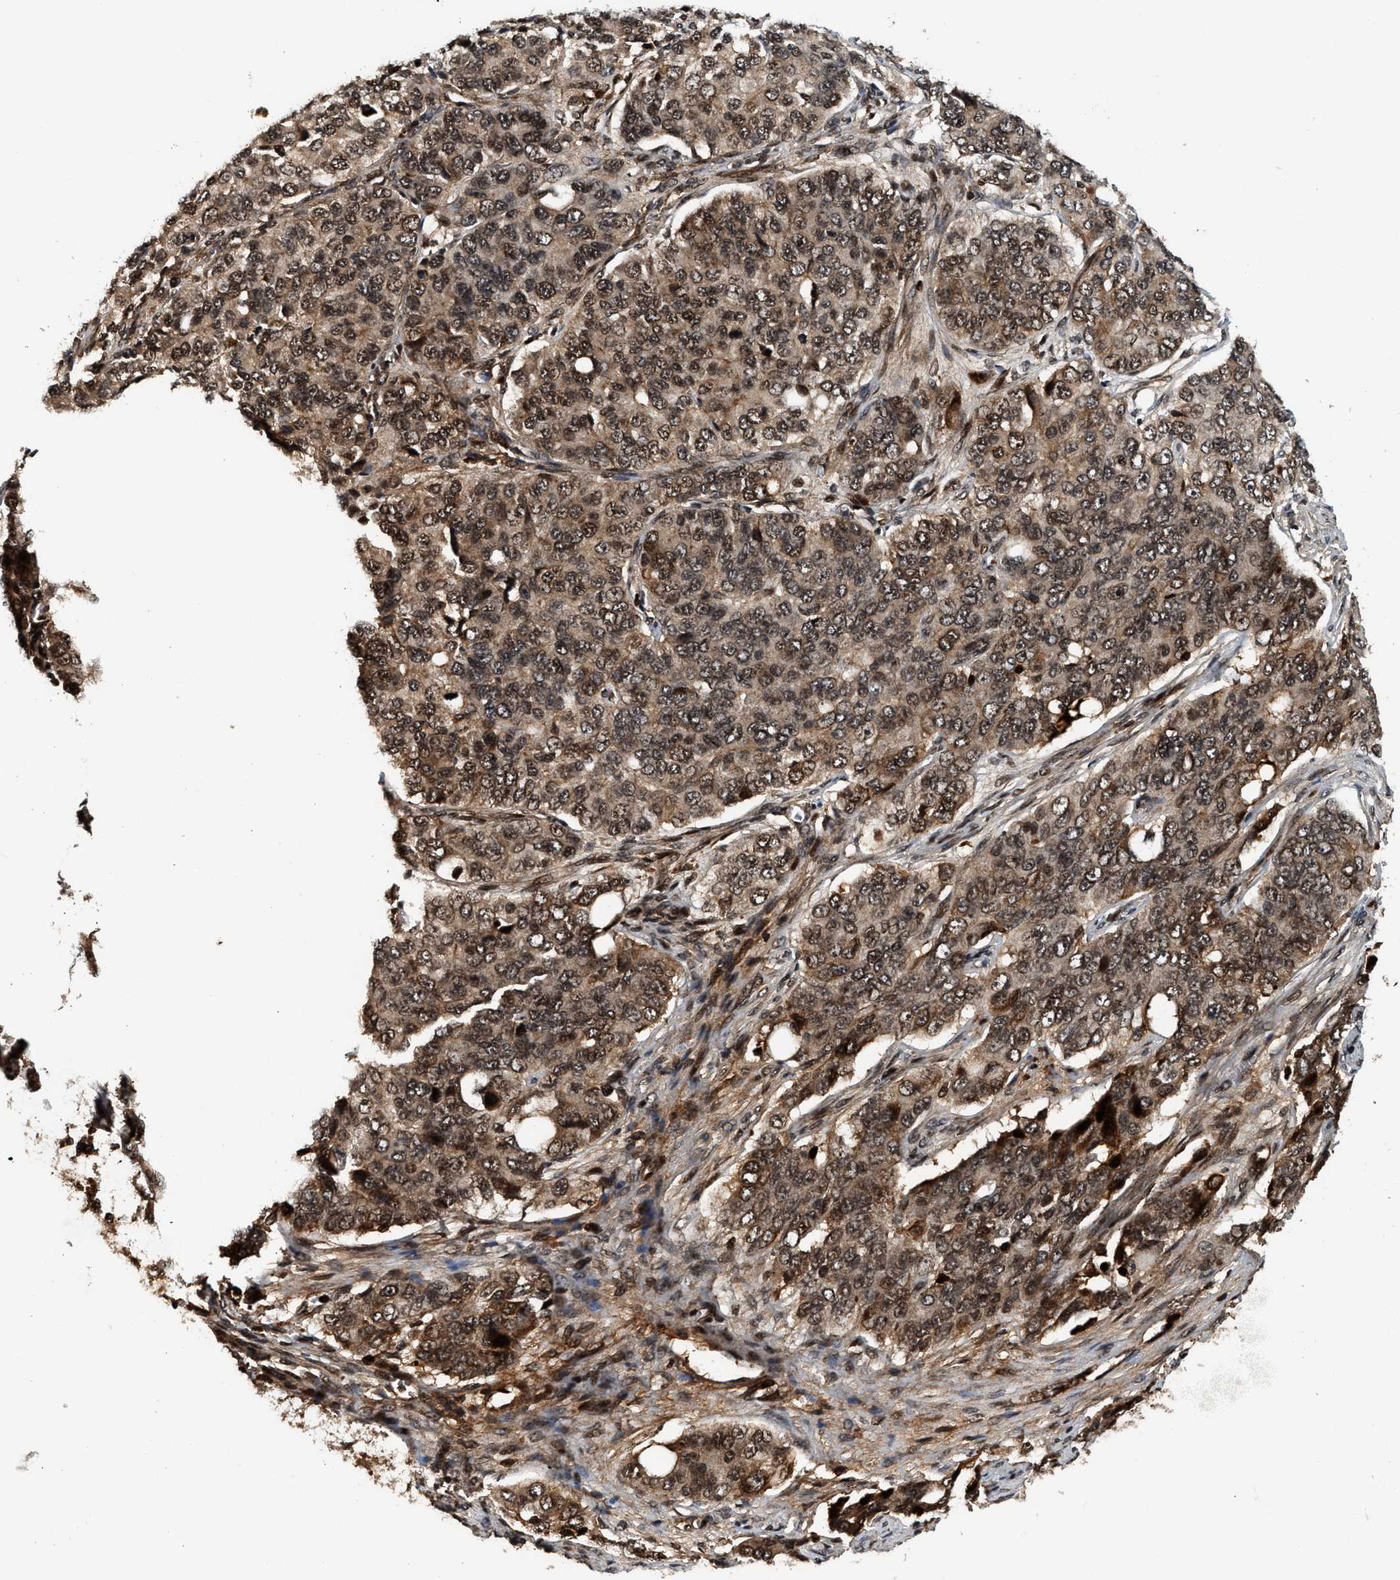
{"staining": {"intensity": "moderate", "quantity": ">75%", "location": "cytoplasmic/membranous,nuclear"}, "tissue": "ovarian cancer", "cell_type": "Tumor cells", "image_type": "cancer", "snomed": [{"axis": "morphology", "description": "Carcinoma, endometroid"}, {"axis": "topography", "description": "Ovary"}], "caption": "Approximately >75% of tumor cells in human ovarian endometroid carcinoma exhibit moderate cytoplasmic/membranous and nuclear protein expression as visualized by brown immunohistochemical staining.", "gene": "MDM2", "patient": {"sex": "female", "age": 51}}